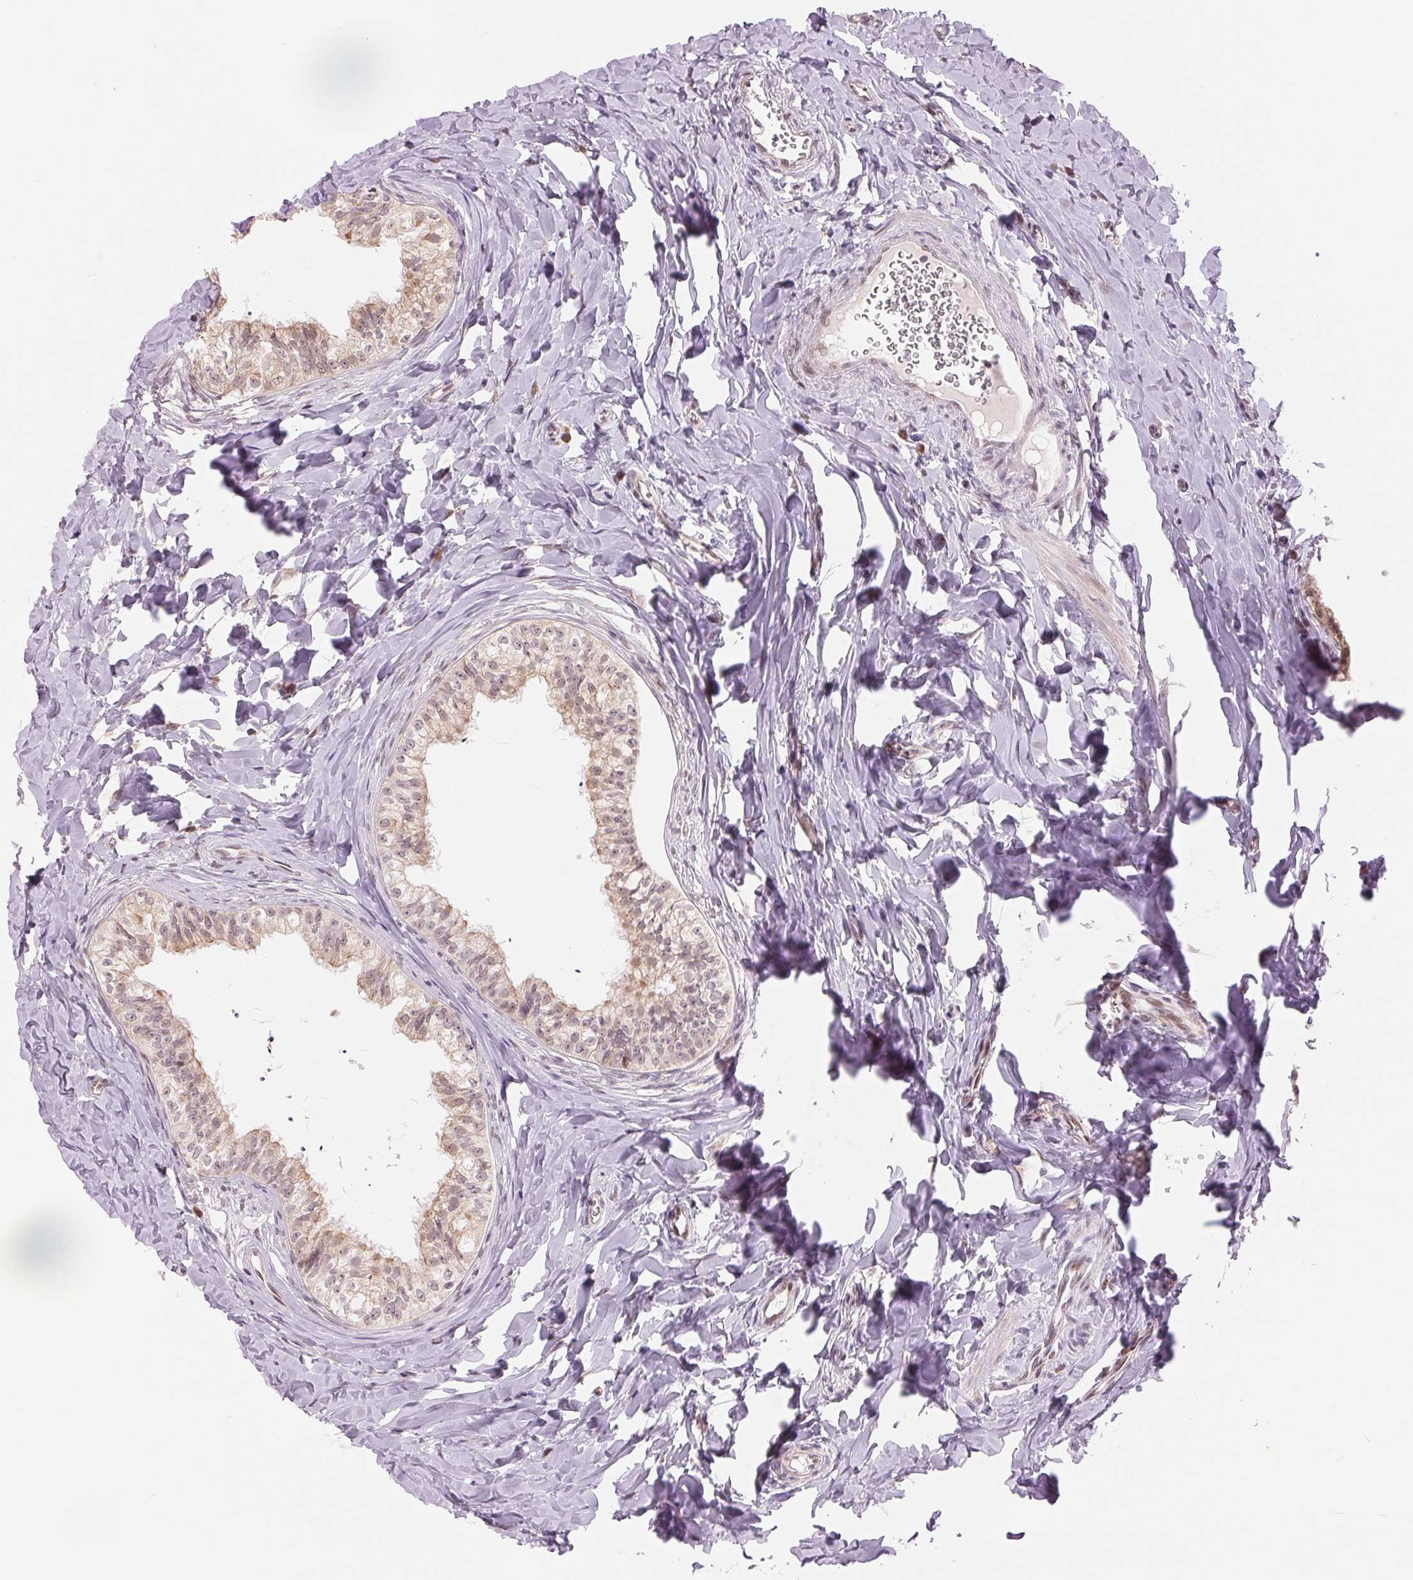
{"staining": {"intensity": "weak", "quantity": ">75%", "location": "cytoplasmic/membranous,nuclear"}, "tissue": "epididymis", "cell_type": "Glandular cells", "image_type": "normal", "snomed": [{"axis": "morphology", "description": "Normal tissue, NOS"}, {"axis": "topography", "description": "Epididymis"}], "caption": "IHC micrograph of unremarkable human epididymis stained for a protein (brown), which exhibits low levels of weak cytoplasmic/membranous,nuclear positivity in approximately >75% of glandular cells.", "gene": "ARHGAP32", "patient": {"sex": "male", "age": 24}}